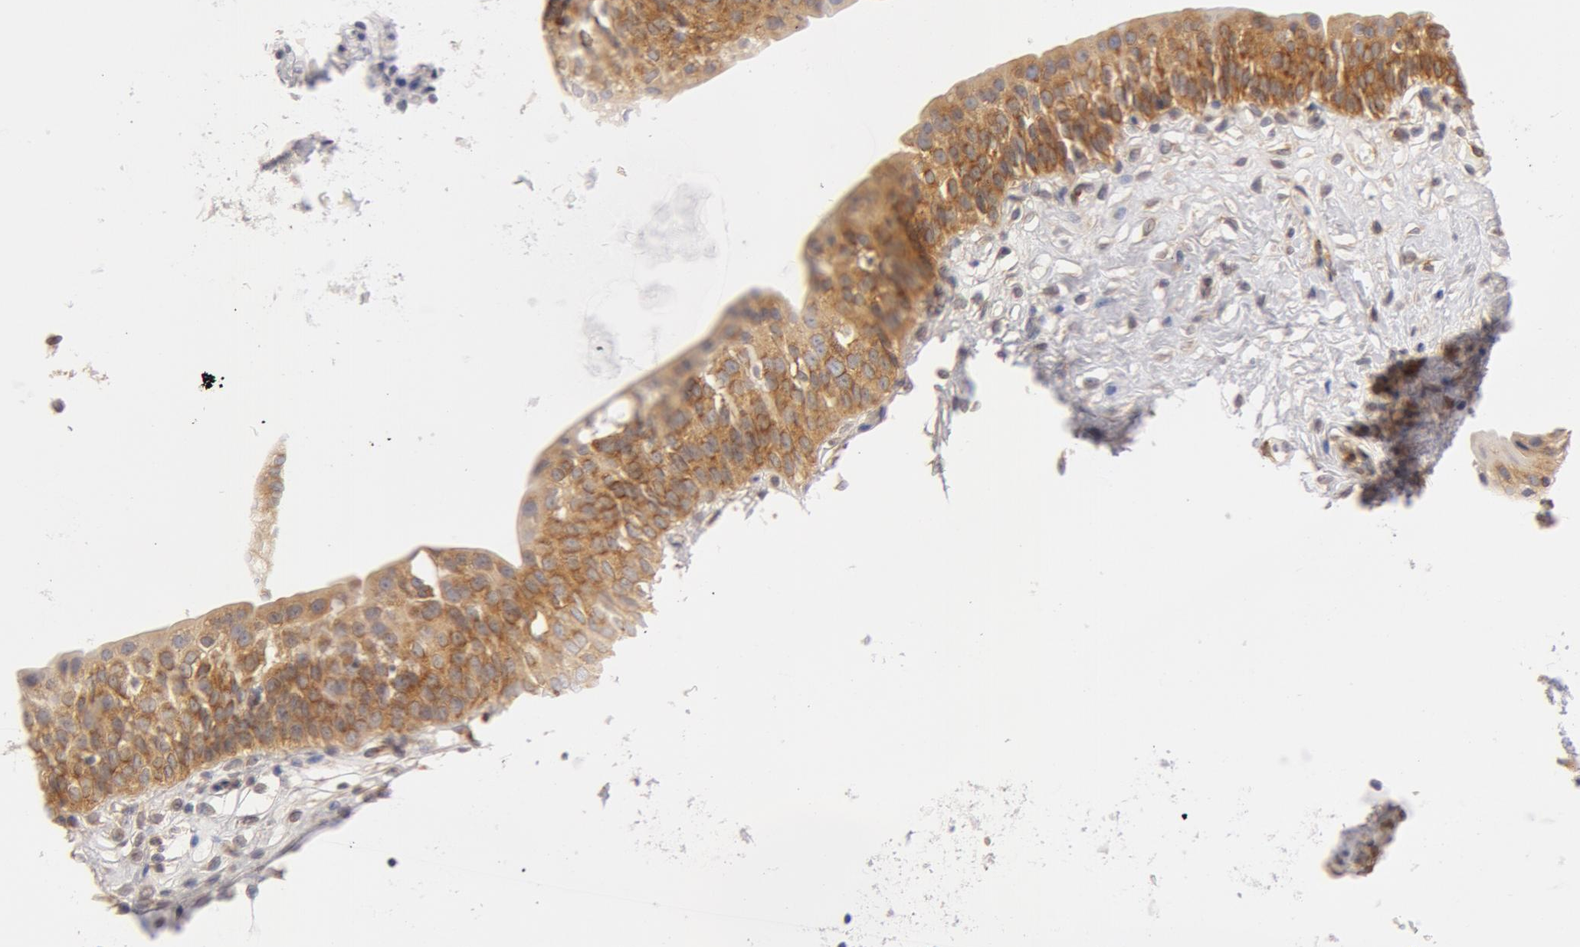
{"staining": {"intensity": "moderate", "quantity": ">75%", "location": "cytoplasmic/membranous"}, "tissue": "urinary bladder", "cell_type": "Urothelial cells", "image_type": "normal", "snomed": [{"axis": "morphology", "description": "Adenocarcinoma, NOS"}, {"axis": "topography", "description": "Urinary bladder"}], "caption": "Immunohistochemical staining of normal urinary bladder reveals >75% levels of moderate cytoplasmic/membranous protein staining in approximately >75% of urothelial cells. The staining was performed using DAB (3,3'-diaminobenzidine), with brown indicating positive protein expression. Nuclei are stained blue with hematoxylin.", "gene": "DDX3X", "patient": {"sex": "male", "age": 61}}